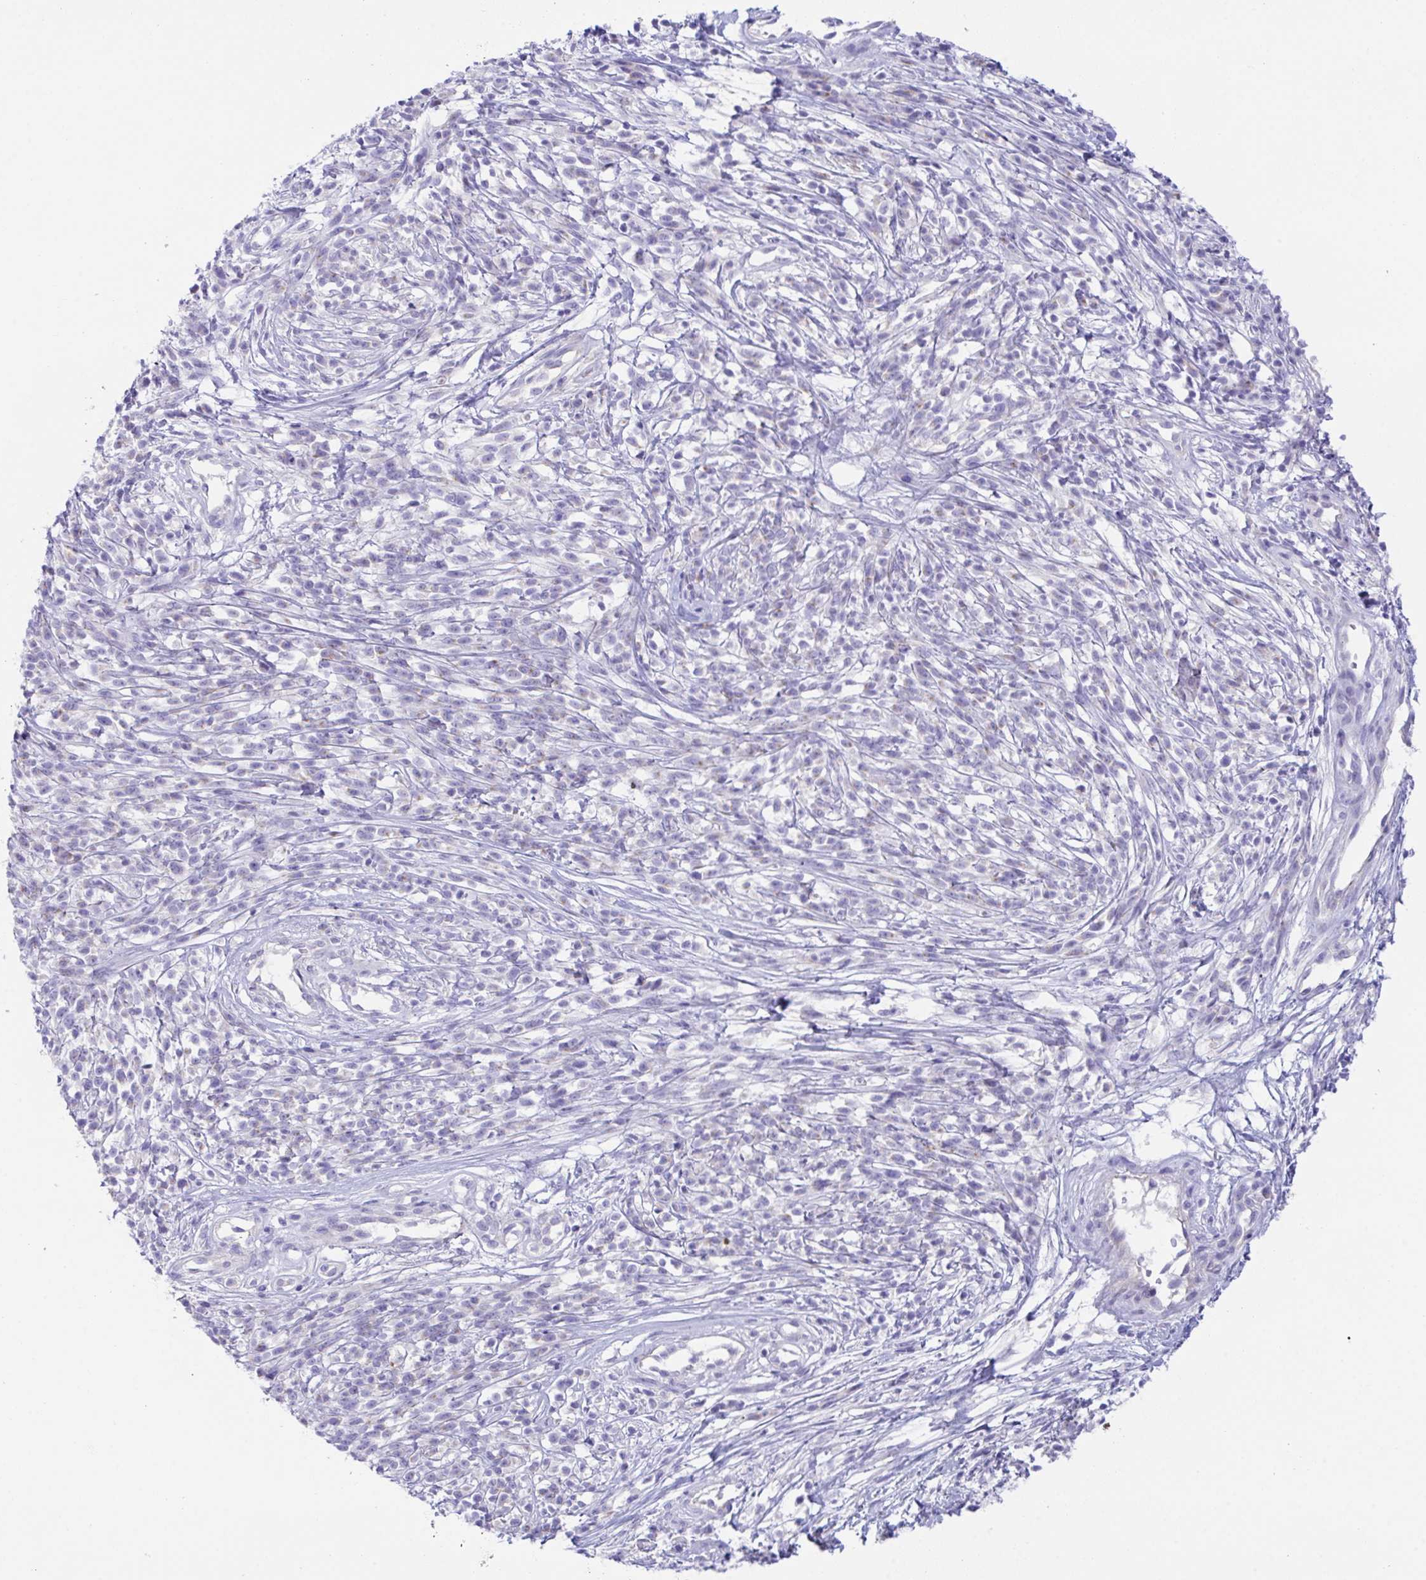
{"staining": {"intensity": "negative", "quantity": "none", "location": "none"}, "tissue": "melanoma", "cell_type": "Tumor cells", "image_type": "cancer", "snomed": [{"axis": "morphology", "description": "Malignant melanoma, NOS"}, {"axis": "topography", "description": "Skin"}, {"axis": "topography", "description": "Skin of trunk"}], "caption": "Tumor cells are negative for brown protein staining in malignant melanoma.", "gene": "TMEM106B", "patient": {"sex": "male", "age": 74}}